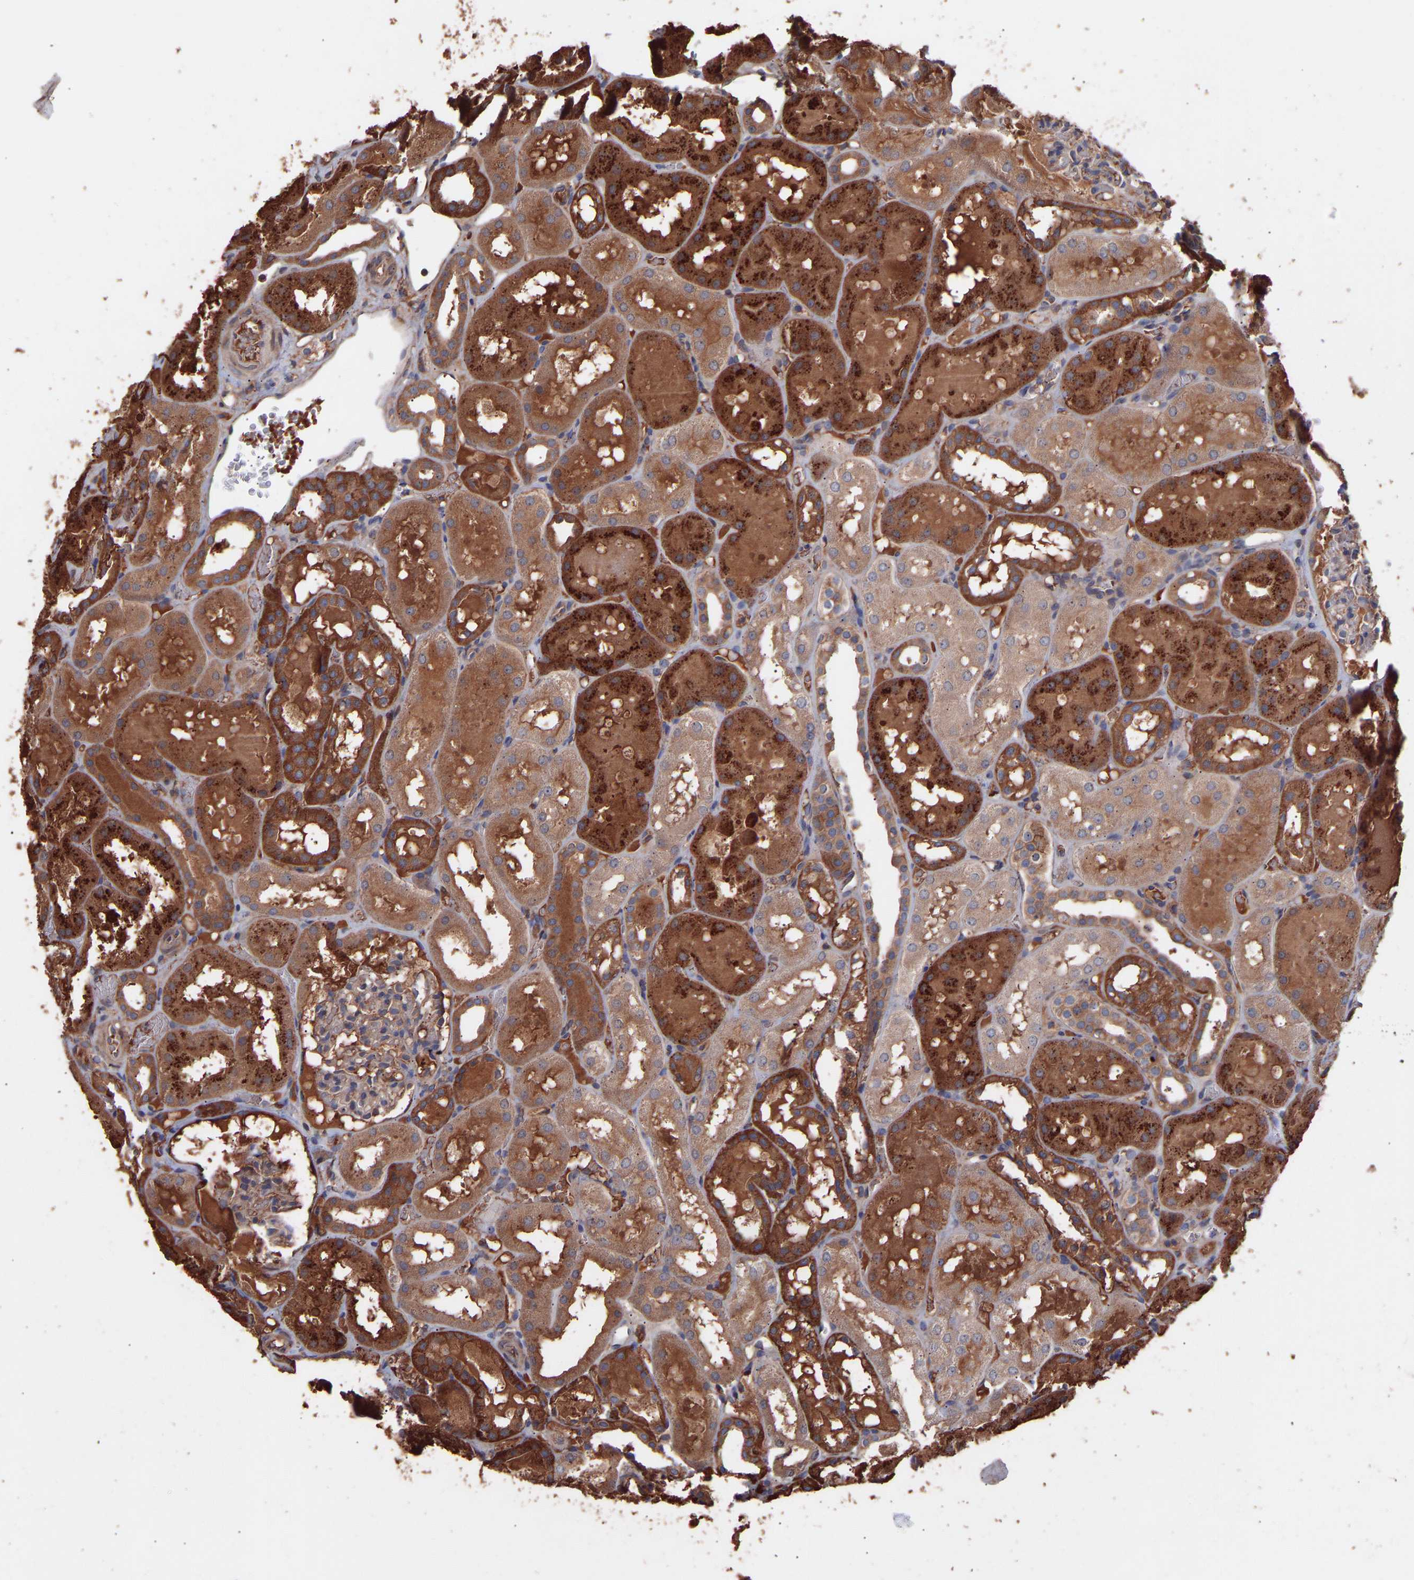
{"staining": {"intensity": "moderate", "quantity": ">75%", "location": "cytoplasmic/membranous"}, "tissue": "kidney", "cell_type": "Cells in glomeruli", "image_type": "normal", "snomed": [{"axis": "morphology", "description": "Normal tissue, NOS"}, {"axis": "topography", "description": "Kidney"}, {"axis": "topography", "description": "Urinary bladder"}], "caption": "Protein staining demonstrates moderate cytoplasmic/membranous positivity in about >75% of cells in glomeruli in normal kidney.", "gene": "TMEM268", "patient": {"sex": "male", "age": 16}}